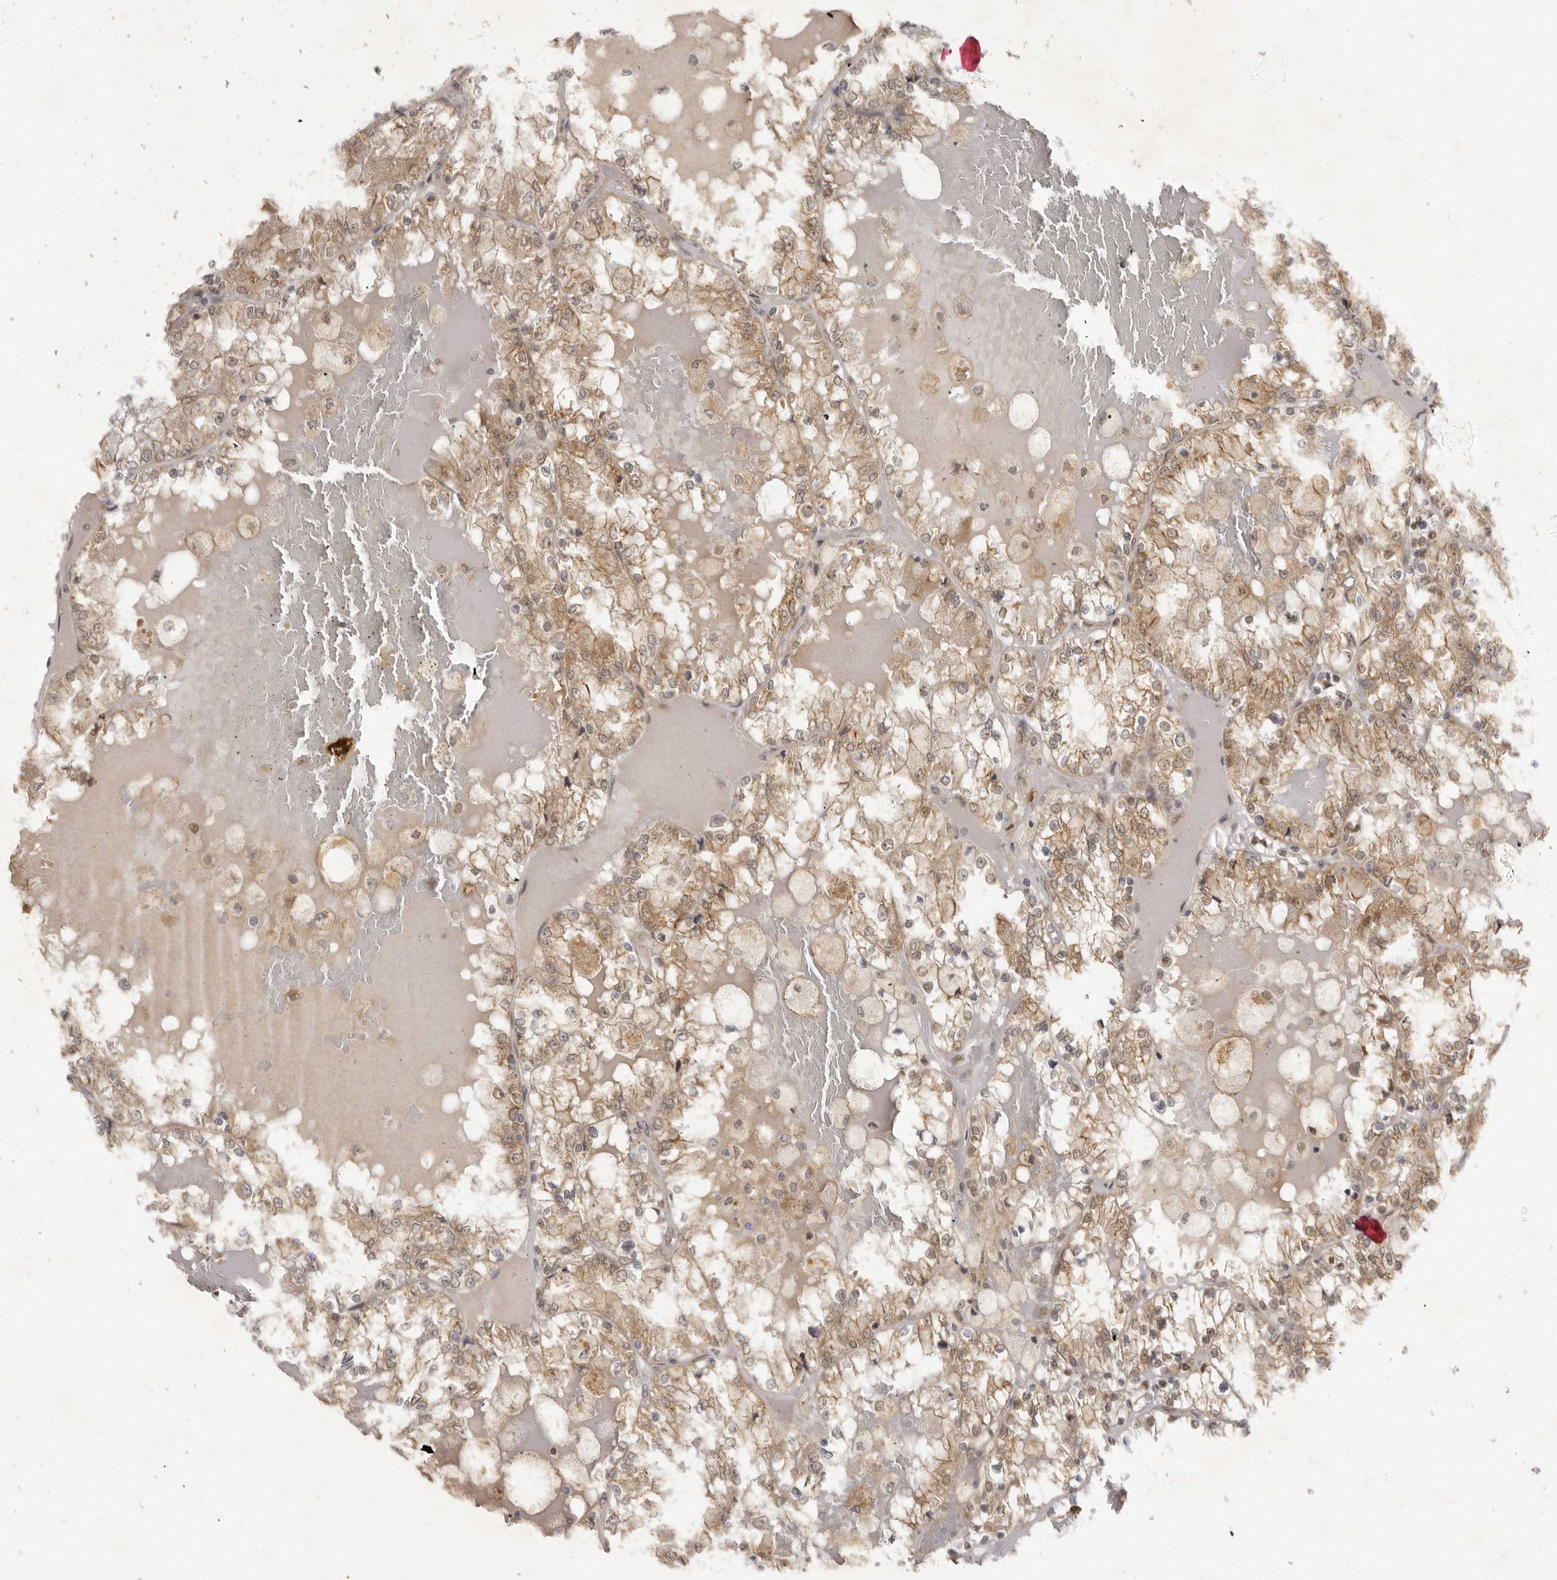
{"staining": {"intensity": "moderate", "quantity": ">75%", "location": "cytoplasmic/membranous"}, "tissue": "renal cancer", "cell_type": "Tumor cells", "image_type": "cancer", "snomed": [{"axis": "morphology", "description": "Adenocarcinoma, NOS"}, {"axis": "topography", "description": "Kidney"}], "caption": "This histopathology image reveals renal cancer (adenocarcinoma) stained with immunohistochemistry (IHC) to label a protein in brown. The cytoplasmic/membranous of tumor cells show moderate positivity for the protein. Nuclei are counter-stained blue.", "gene": "ZNF326", "patient": {"sex": "female", "age": 56}}